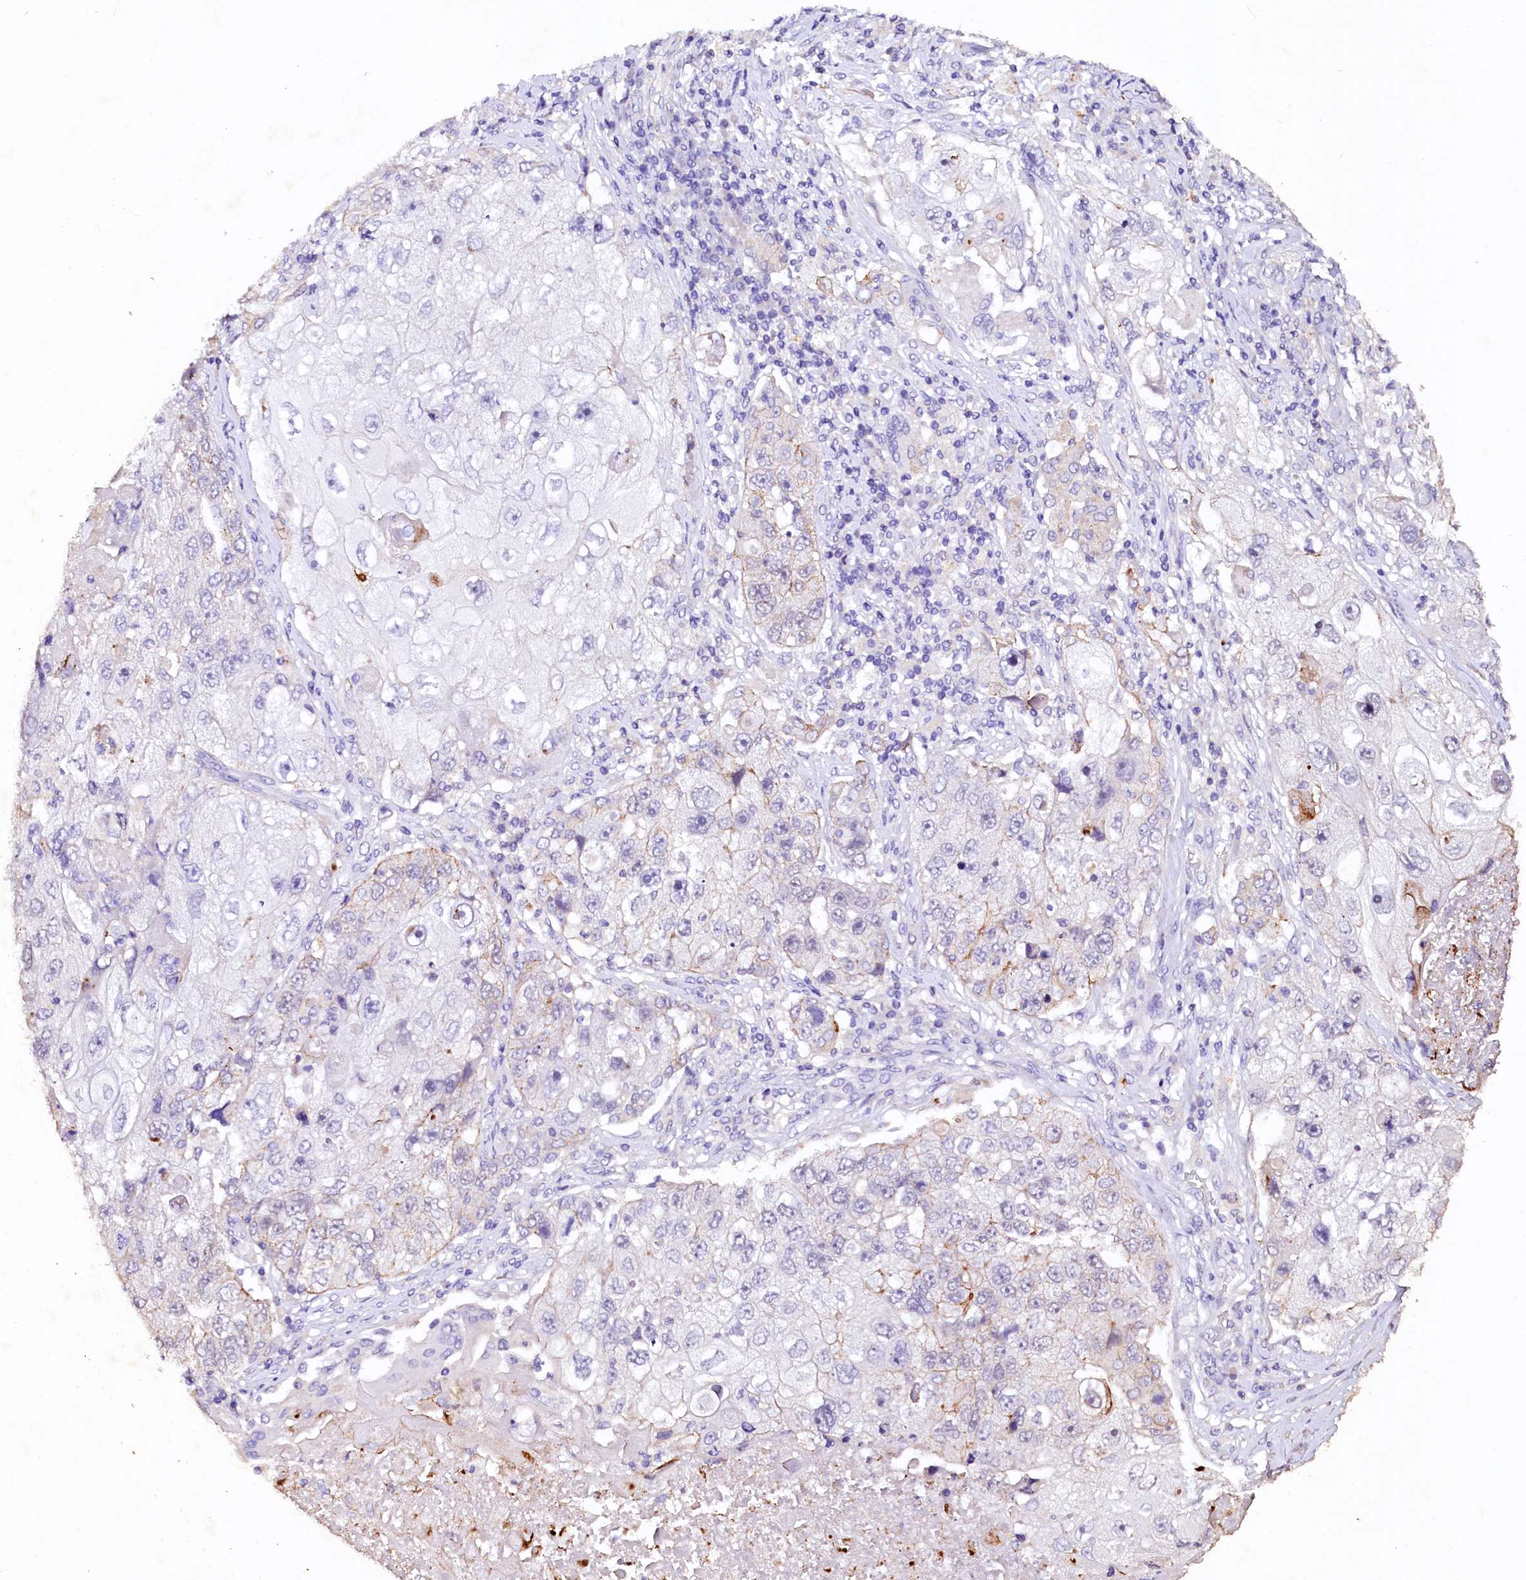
{"staining": {"intensity": "moderate", "quantity": "25%-75%", "location": "cytoplasmic/membranous"}, "tissue": "lung cancer", "cell_type": "Tumor cells", "image_type": "cancer", "snomed": [{"axis": "morphology", "description": "Squamous cell carcinoma, NOS"}, {"axis": "topography", "description": "Lung"}], "caption": "Lung squamous cell carcinoma tissue shows moderate cytoplasmic/membranous positivity in approximately 25%-75% of tumor cells, visualized by immunohistochemistry. Using DAB (brown) and hematoxylin (blue) stains, captured at high magnification using brightfield microscopy.", "gene": "VPS36", "patient": {"sex": "male", "age": 61}}